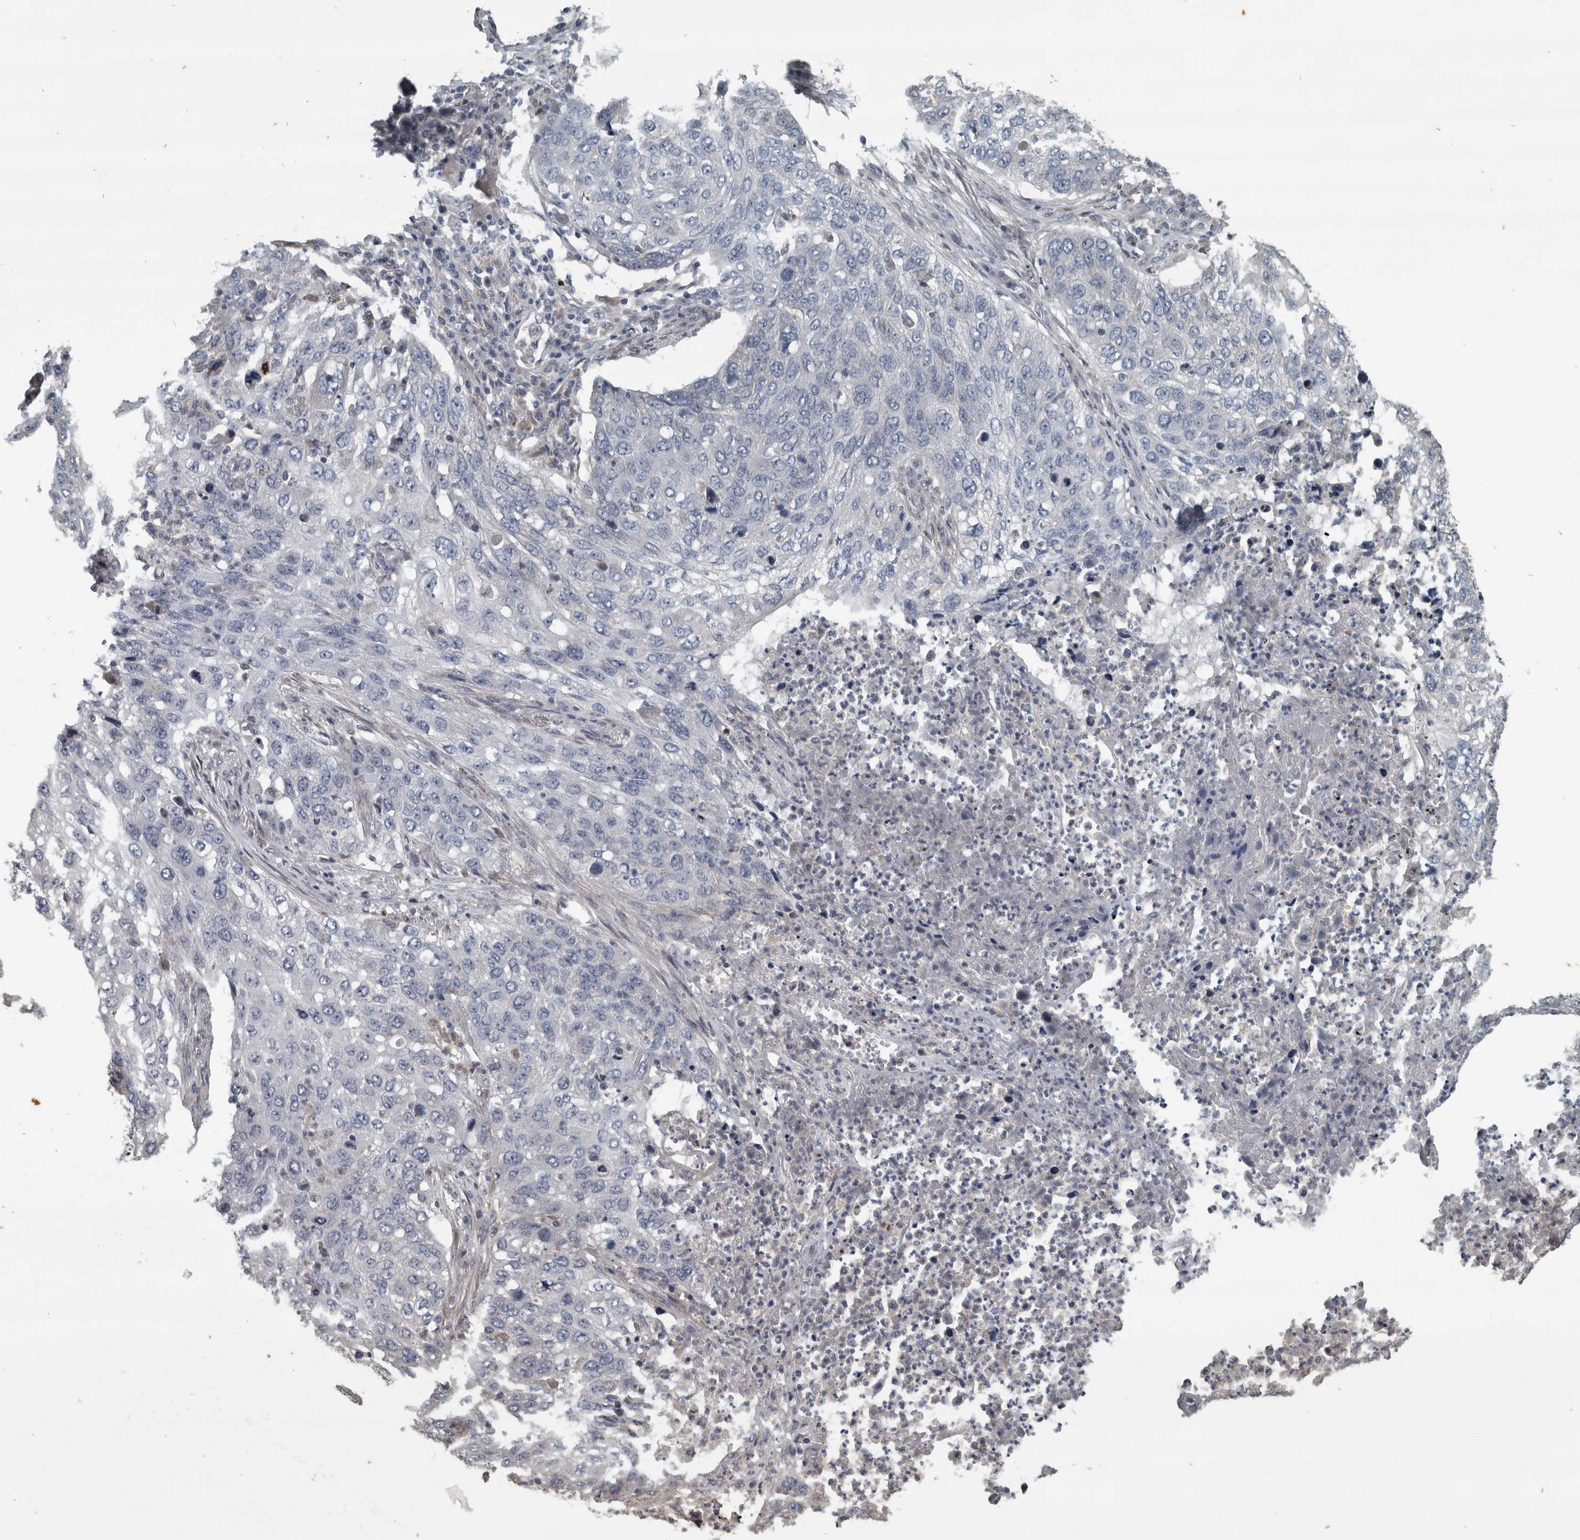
{"staining": {"intensity": "negative", "quantity": "none", "location": "none"}, "tissue": "lung cancer", "cell_type": "Tumor cells", "image_type": "cancer", "snomed": [{"axis": "morphology", "description": "Squamous cell carcinoma, NOS"}, {"axis": "topography", "description": "Lung"}], "caption": "High magnification brightfield microscopy of lung cancer stained with DAB (brown) and counterstained with hematoxylin (blue): tumor cells show no significant expression. Brightfield microscopy of IHC stained with DAB (3,3'-diaminobenzidine) (brown) and hematoxylin (blue), captured at high magnification.", "gene": "EXOC8", "patient": {"sex": "female", "age": 63}}